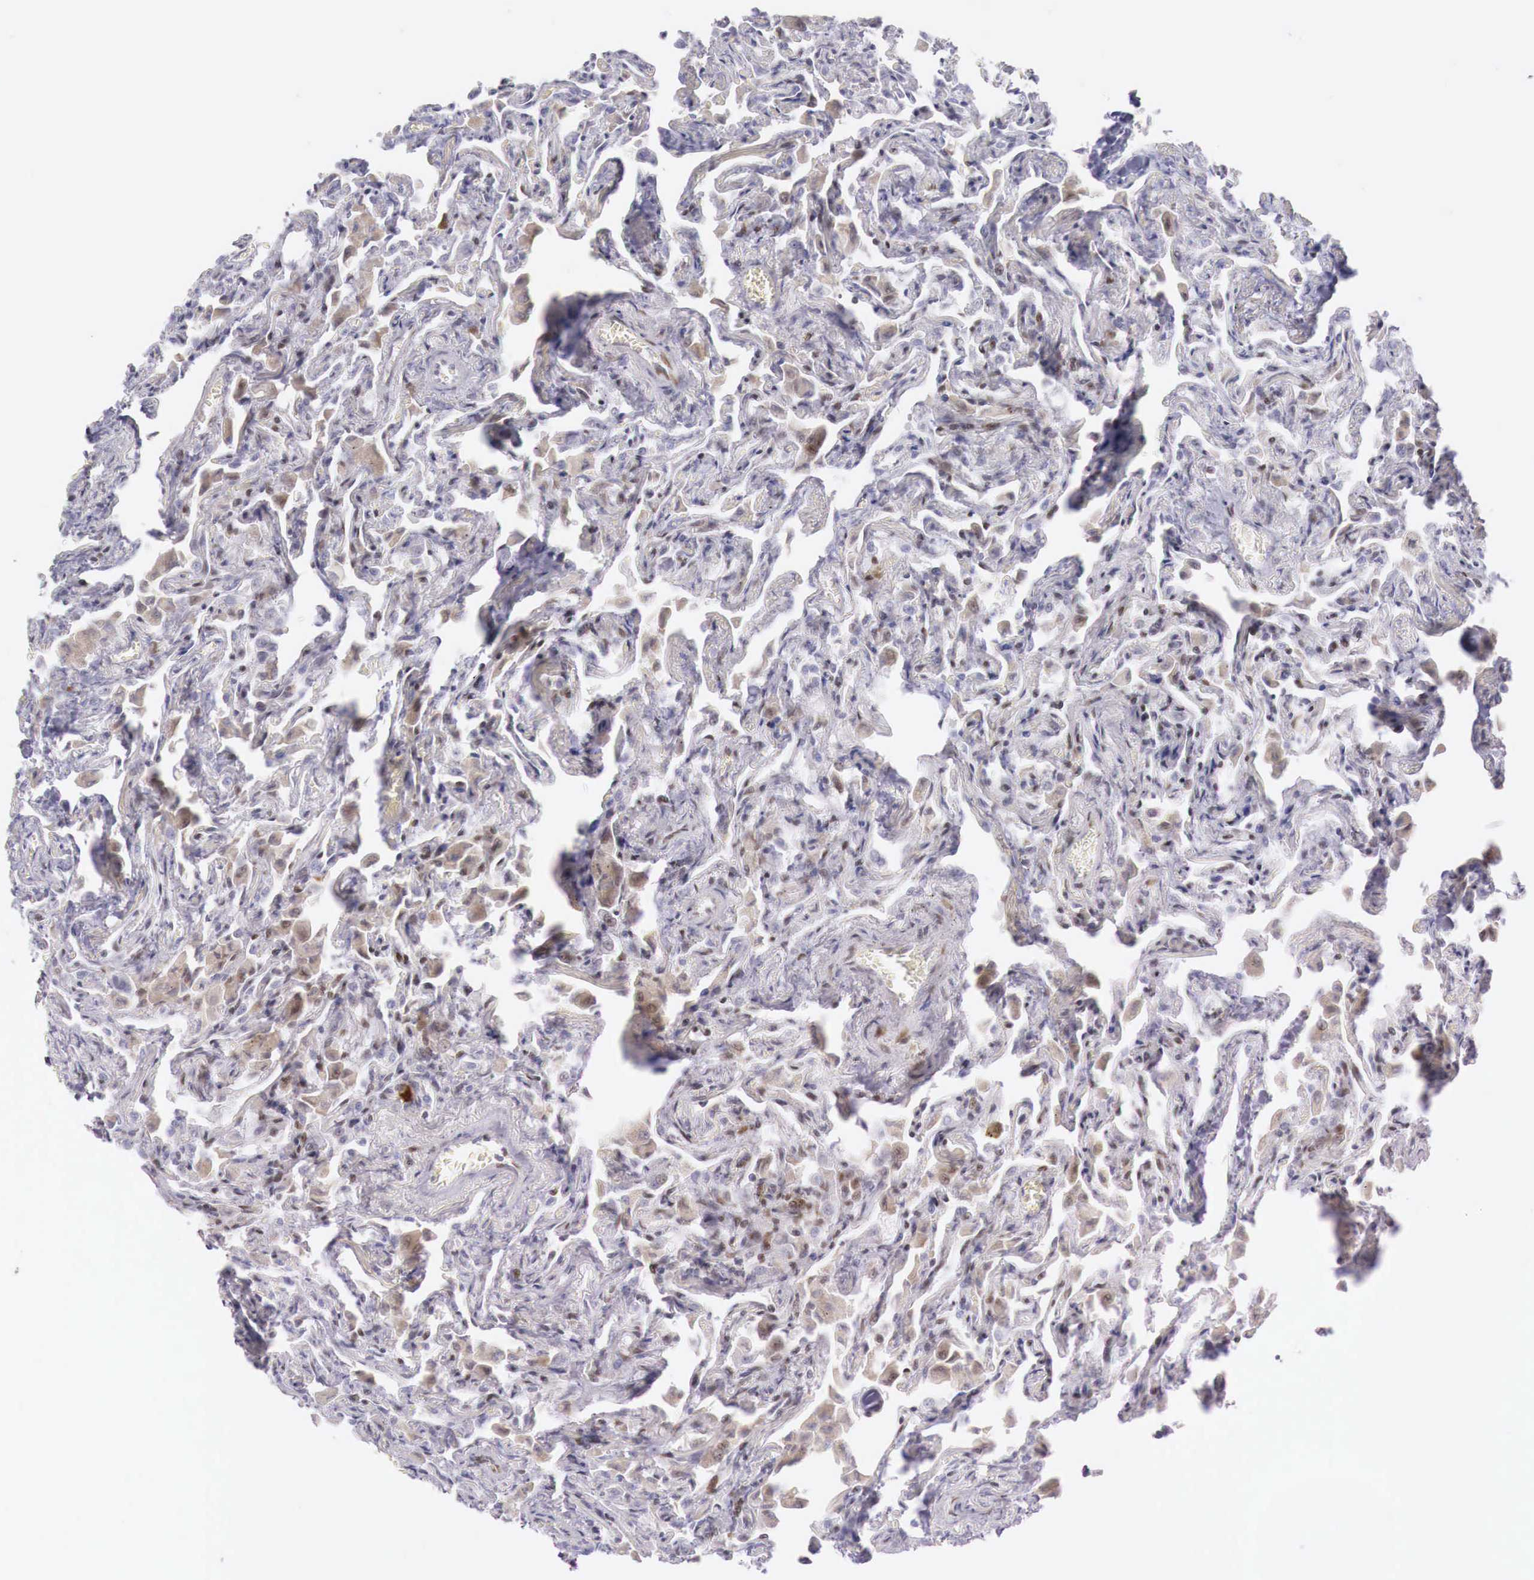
{"staining": {"intensity": "weak", "quantity": "25%-75%", "location": "cytoplasmic/membranous"}, "tissue": "lung", "cell_type": "Alveolar cells", "image_type": "normal", "snomed": [{"axis": "morphology", "description": "Normal tissue, NOS"}, {"axis": "topography", "description": "Lung"}], "caption": "Alveolar cells display low levels of weak cytoplasmic/membranous positivity in about 25%-75% of cells in unremarkable human lung. Using DAB (brown) and hematoxylin (blue) stains, captured at high magnification using brightfield microscopy.", "gene": "CLCN5", "patient": {"sex": "male", "age": 73}}